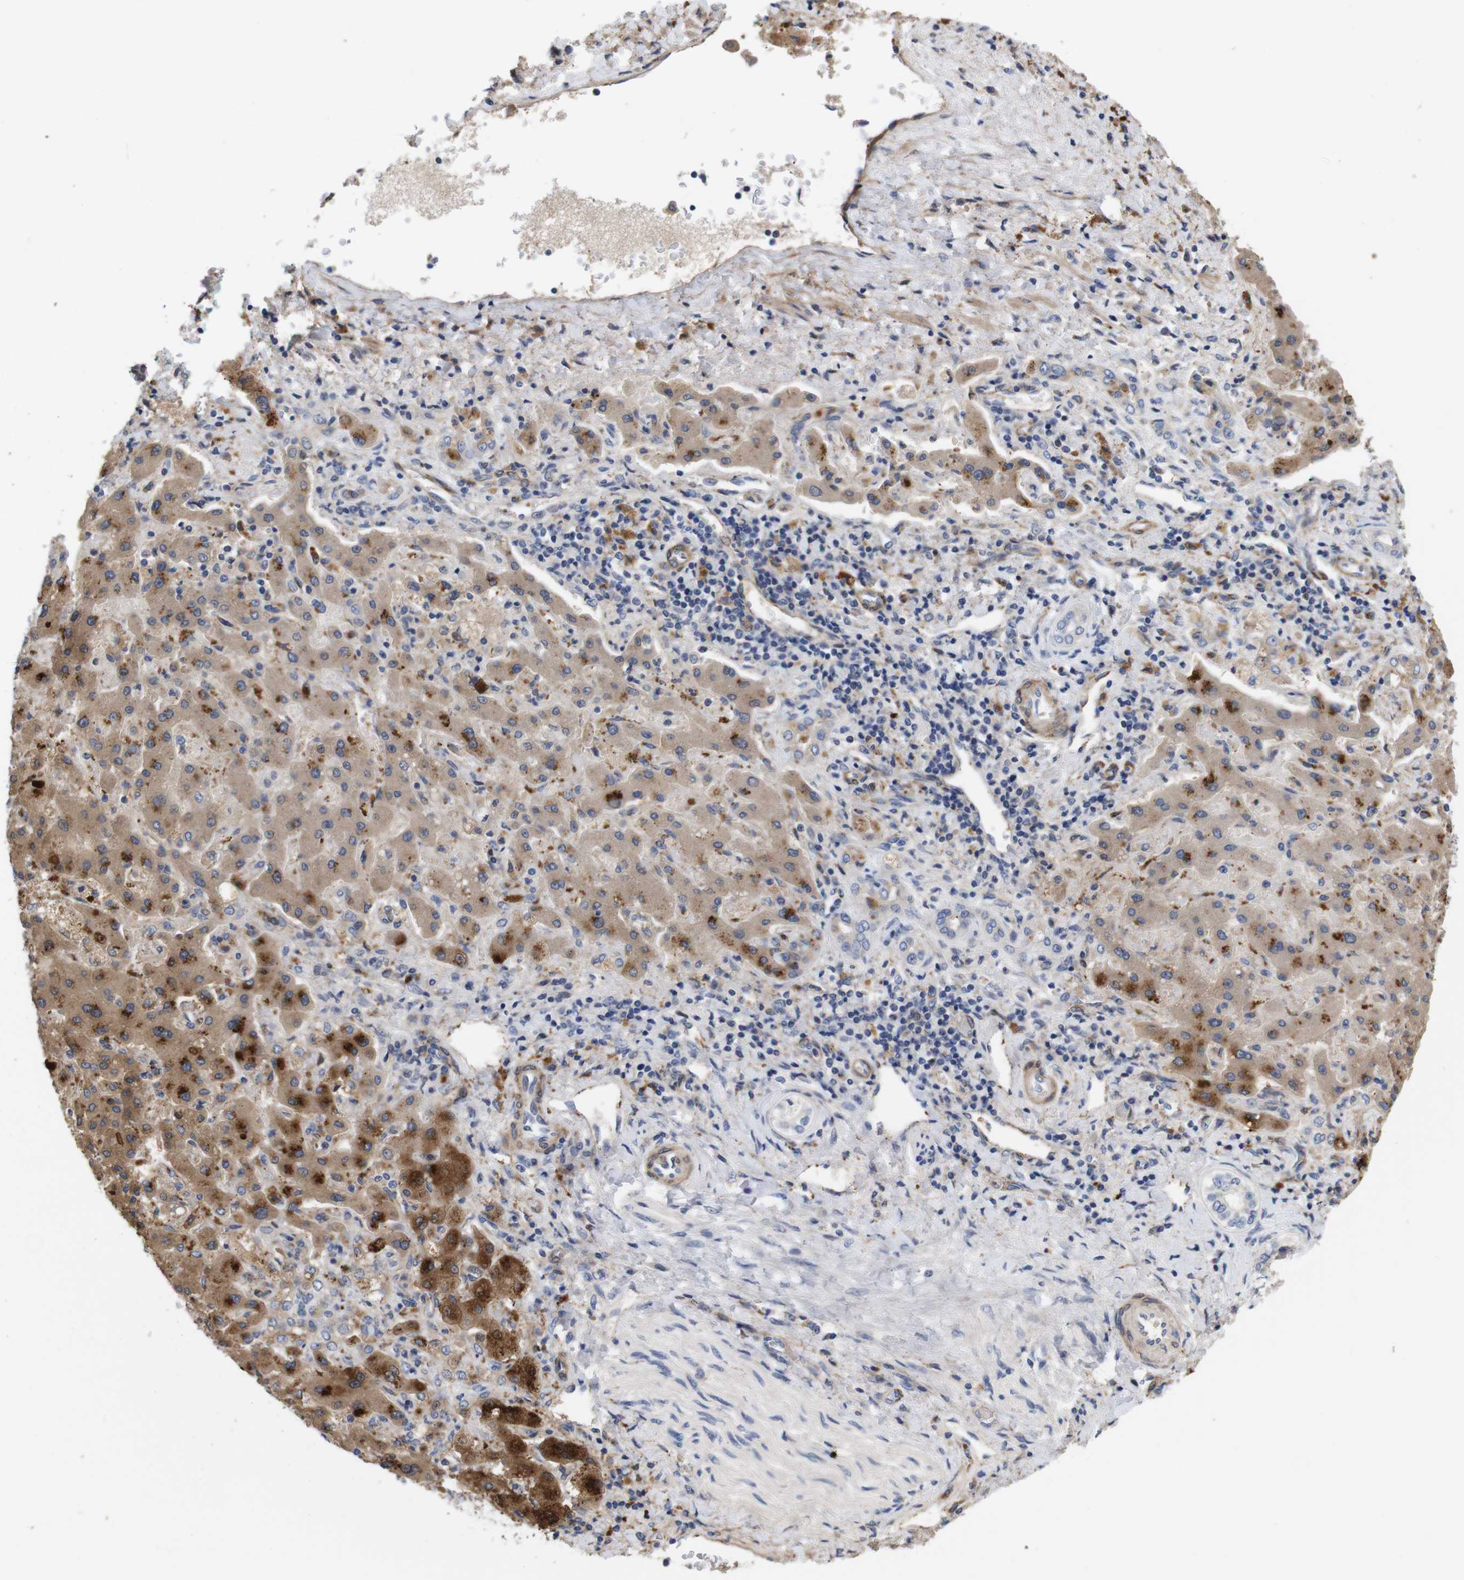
{"staining": {"intensity": "moderate", "quantity": ">75%", "location": "cytoplasmic/membranous"}, "tissue": "liver cancer", "cell_type": "Tumor cells", "image_type": "cancer", "snomed": [{"axis": "morphology", "description": "Cholangiocarcinoma"}, {"axis": "topography", "description": "Liver"}], "caption": "Human liver cancer (cholangiocarcinoma) stained with a brown dye demonstrates moderate cytoplasmic/membranous positive staining in approximately >75% of tumor cells.", "gene": "SPRY3", "patient": {"sex": "male", "age": 50}}